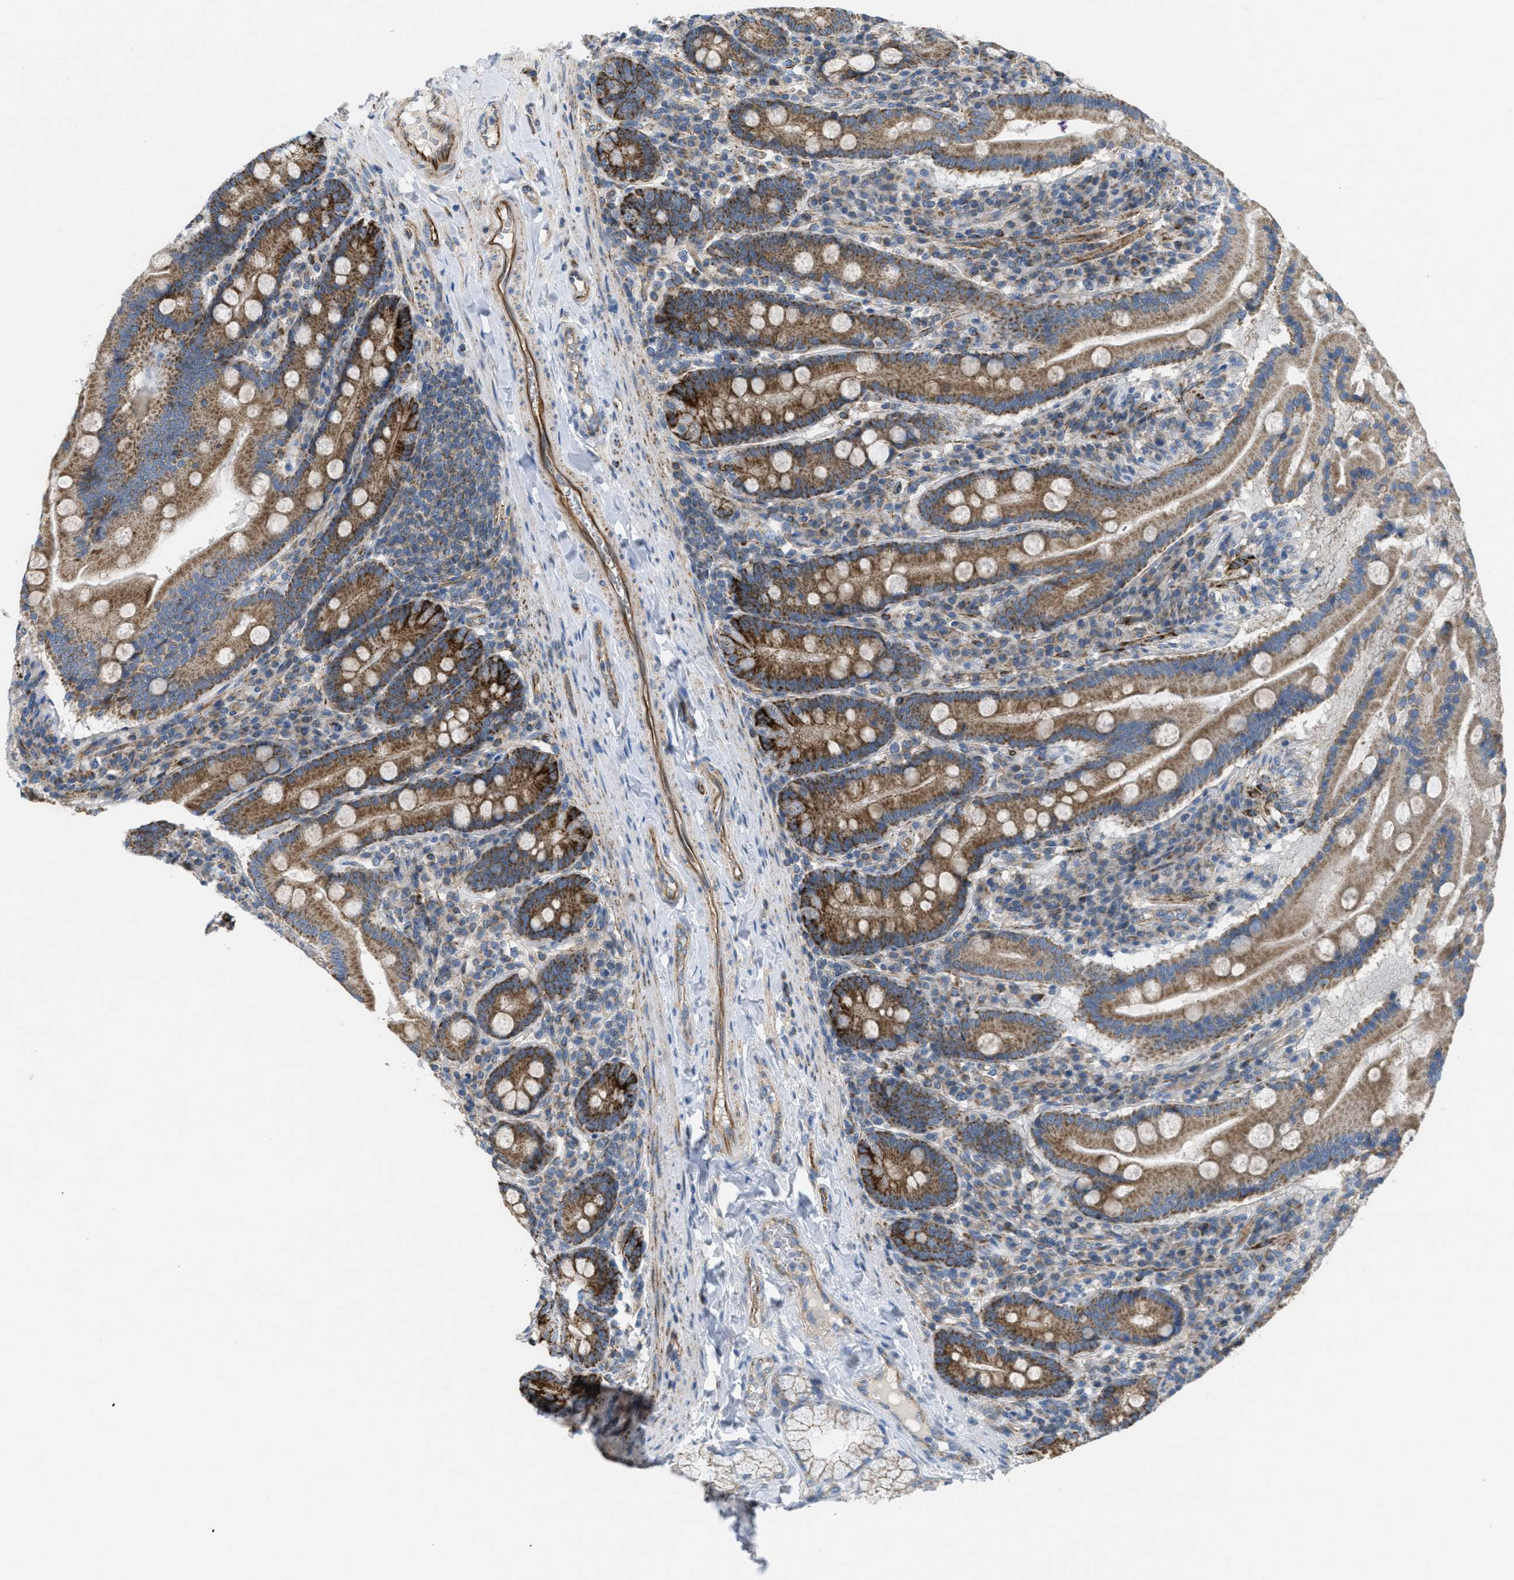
{"staining": {"intensity": "moderate", "quantity": ">75%", "location": "cytoplasmic/membranous"}, "tissue": "duodenum", "cell_type": "Glandular cells", "image_type": "normal", "snomed": [{"axis": "morphology", "description": "Normal tissue, NOS"}, {"axis": "topography", "description": "Duodenum"}], "caption": "Approximately >75% of glandular cells in normal human duodenum display moderate cytoplasmic/membranous protein positivity as visualized by brown immunohistochemical staining.", "gene": "BTN3A1", "patient": {"sex": "male", "age": 50}}